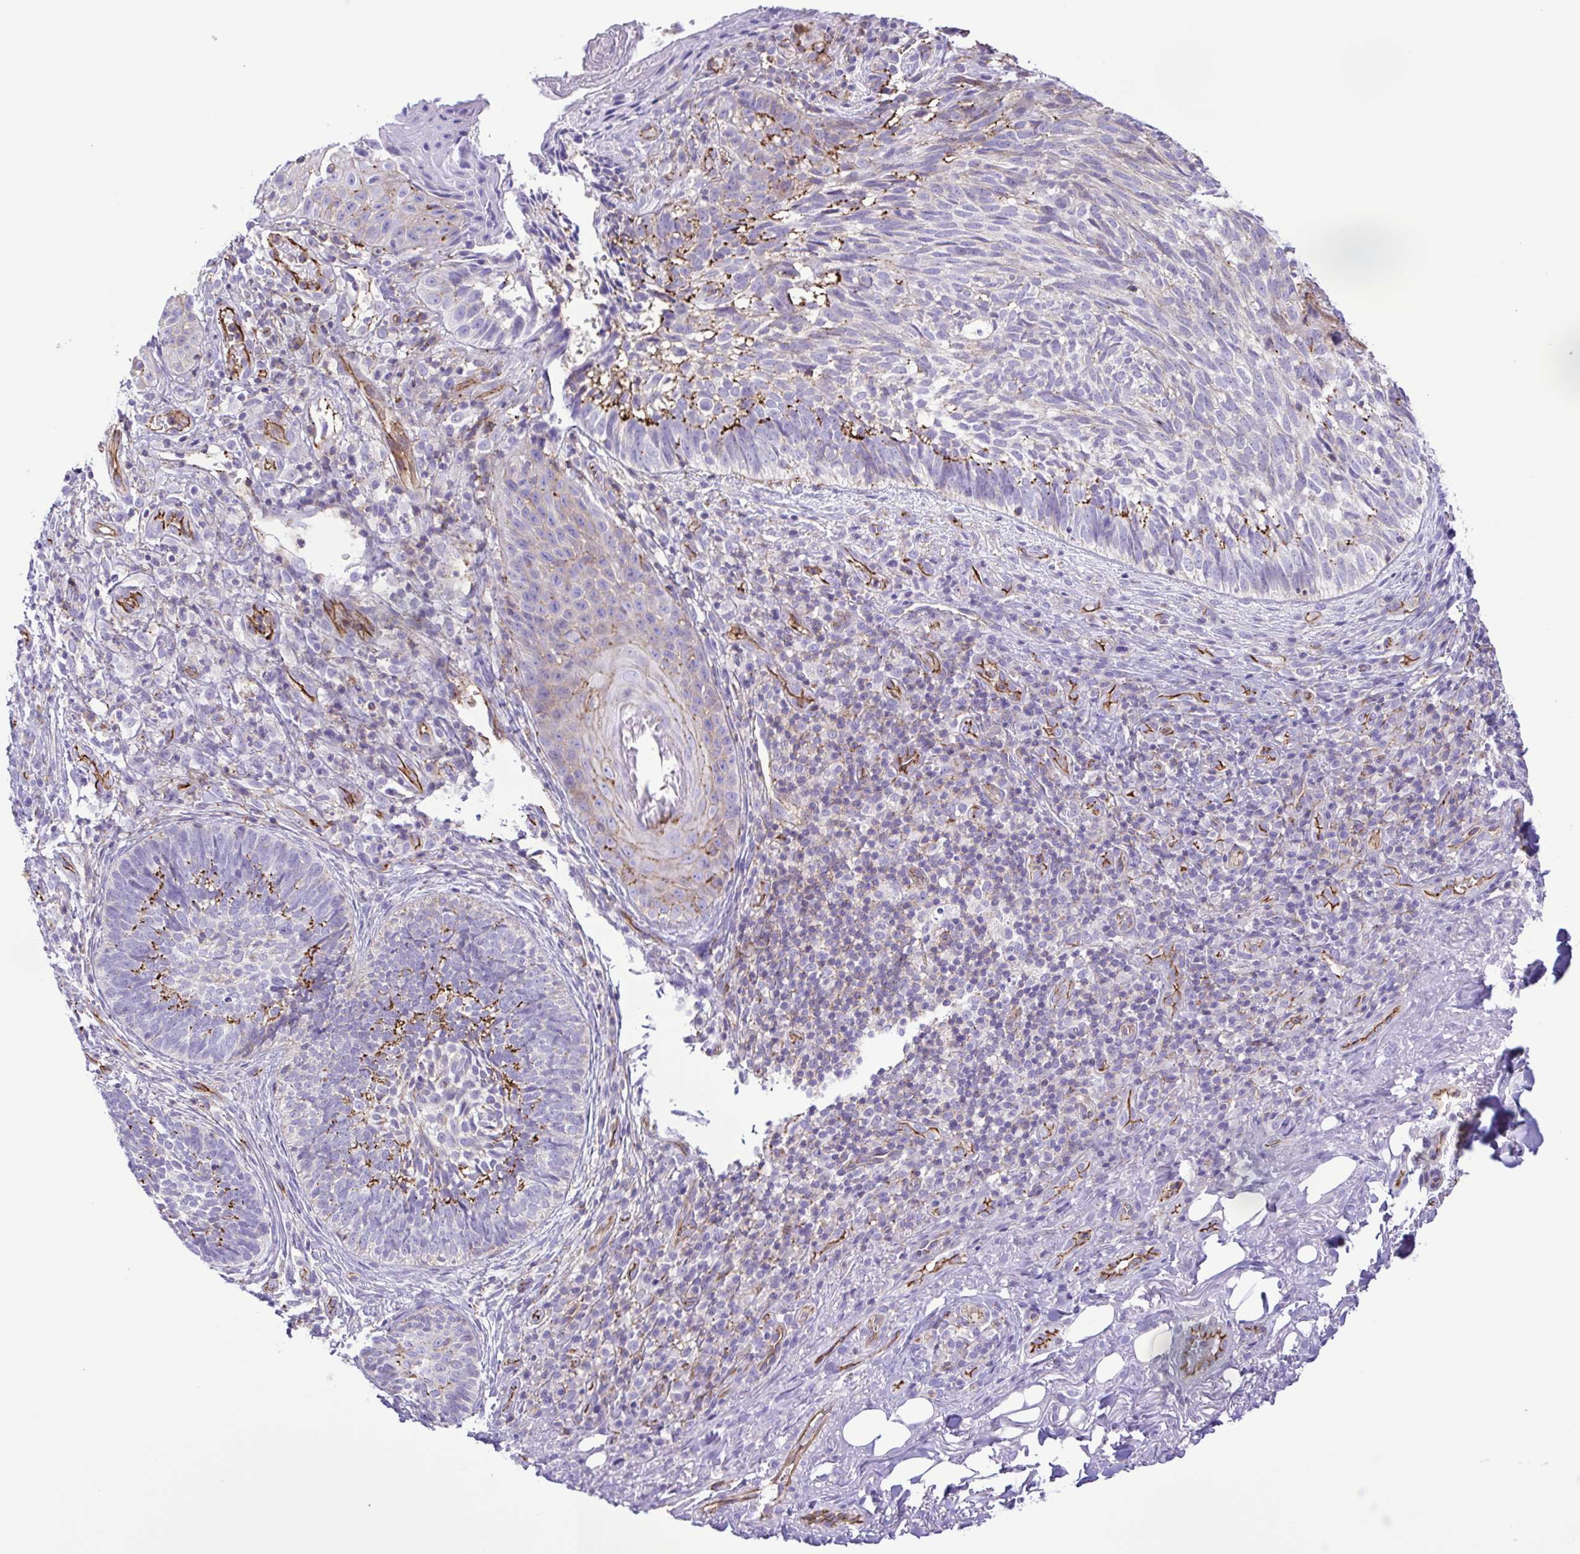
{"staining": {"intensity": "moderate", "quantity": "<25%", "location": "cytoplasmic/membranous"}, "tissue": "skin cancer", "cell_type": "Tumor cells", "image_type": "cancer", "snomed": [{"axis": "morphology", "description": "Basal cell carcinoma"}, {"axis": "topography", "description": "Skin"}], "caption": "Immunohistochemical staining of skin cancer displays low levels of moderate cytoplasmic/membranous protein expression in approximately <25% of tumor cells.", "gene": "FLT1", "patient": {"sex": "male", "age": 65}}